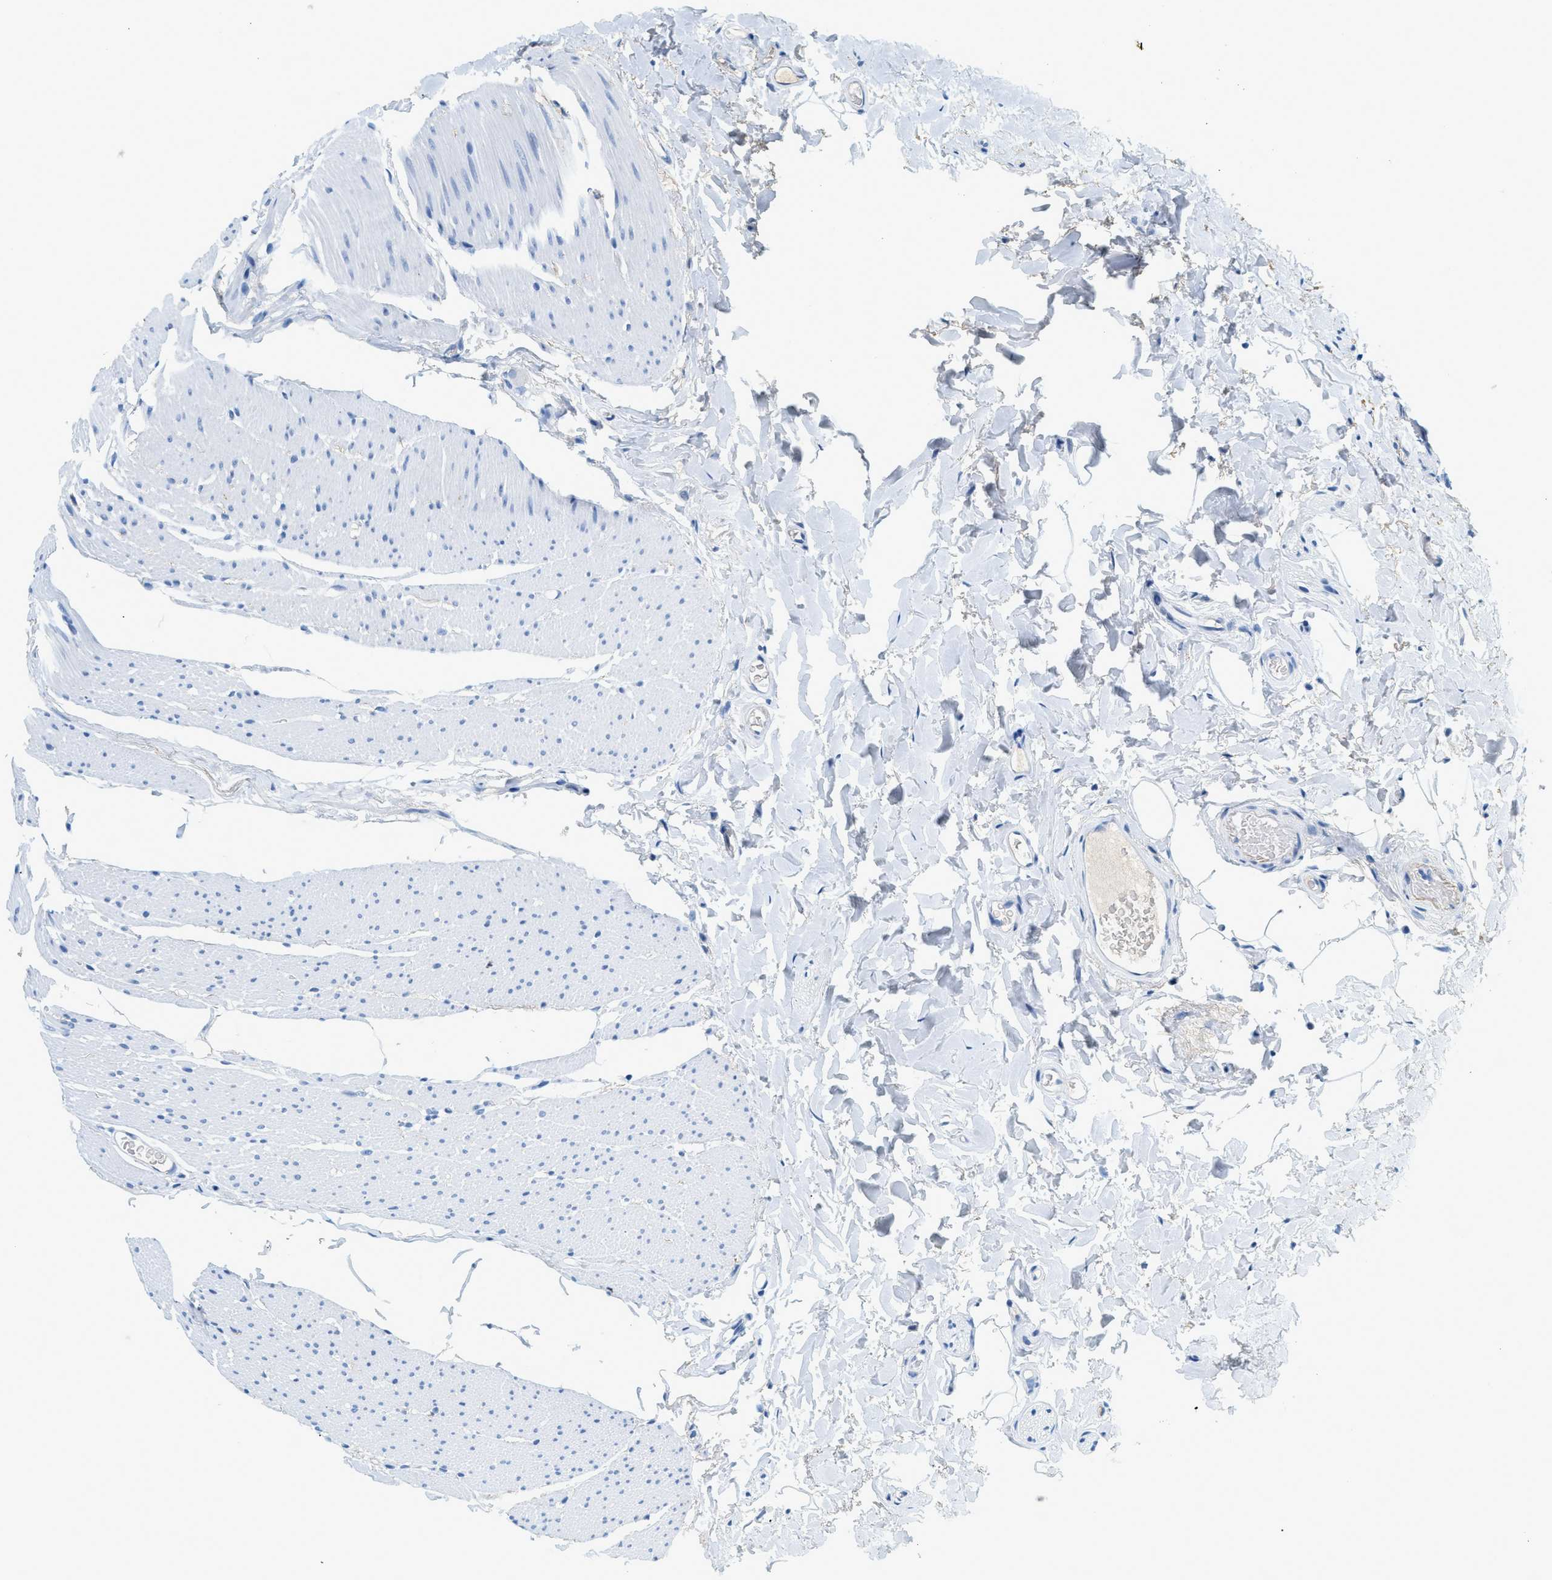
{"staining": {"intensity": "negative", "quantity": "none", "location": "none"}, "tissue": "colon", "cell_type": "Endothelial cells", "image_type": "normal", "snomed": [{"axis": "morphology", "description": "Normal tissue, NOS"}, {"axis": "topography", "description": "Colon"}], "caption": "Immunohistochemical staining of benign human colon exhibits no significant positivity in endothelial cells.", "gene": "LCN2", "patient": {"sex": "female", "age": 80}}